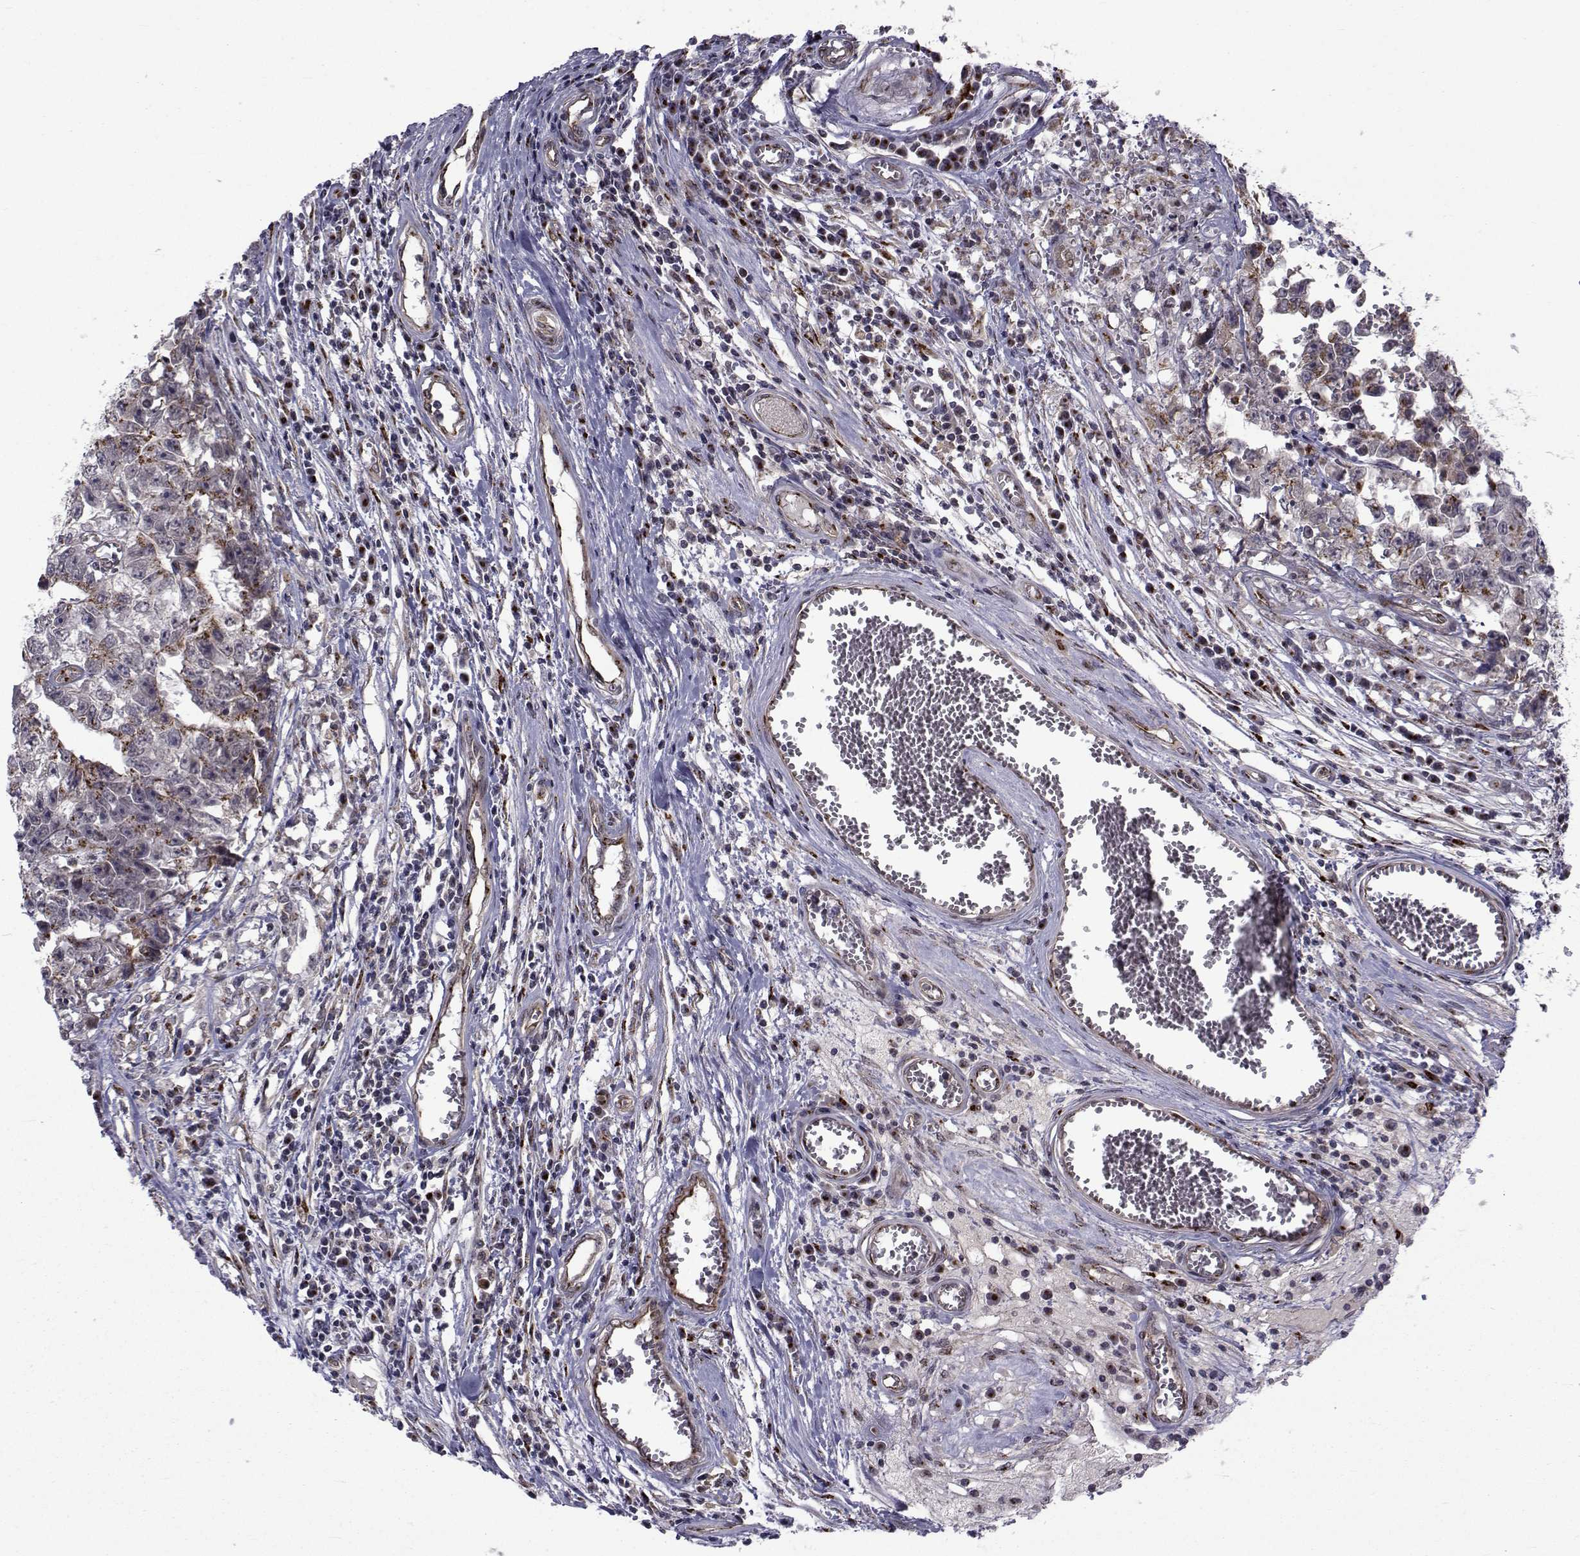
{"staining": {"intensity": "moderate", "quantity": "<25%", "location": "cytoplasmic/membranous"}, "tissue": "testis cancer", "cell_type": "Tumor cells", "image_type": "cancer", "snomed": [{"axis": "morphology", "description": "Carcinoma, Embryonal, NOS"}, {"axis": "topography", "description": "Testis"}], "caption": "Tumor cells demonstrate moderate cytoplasmic/membranous expression in approximately <25% of cells in testis embryonal carcinoma.", "gene": "ATP6V1C2", "patient": {"sex": "male", "age": 36}}